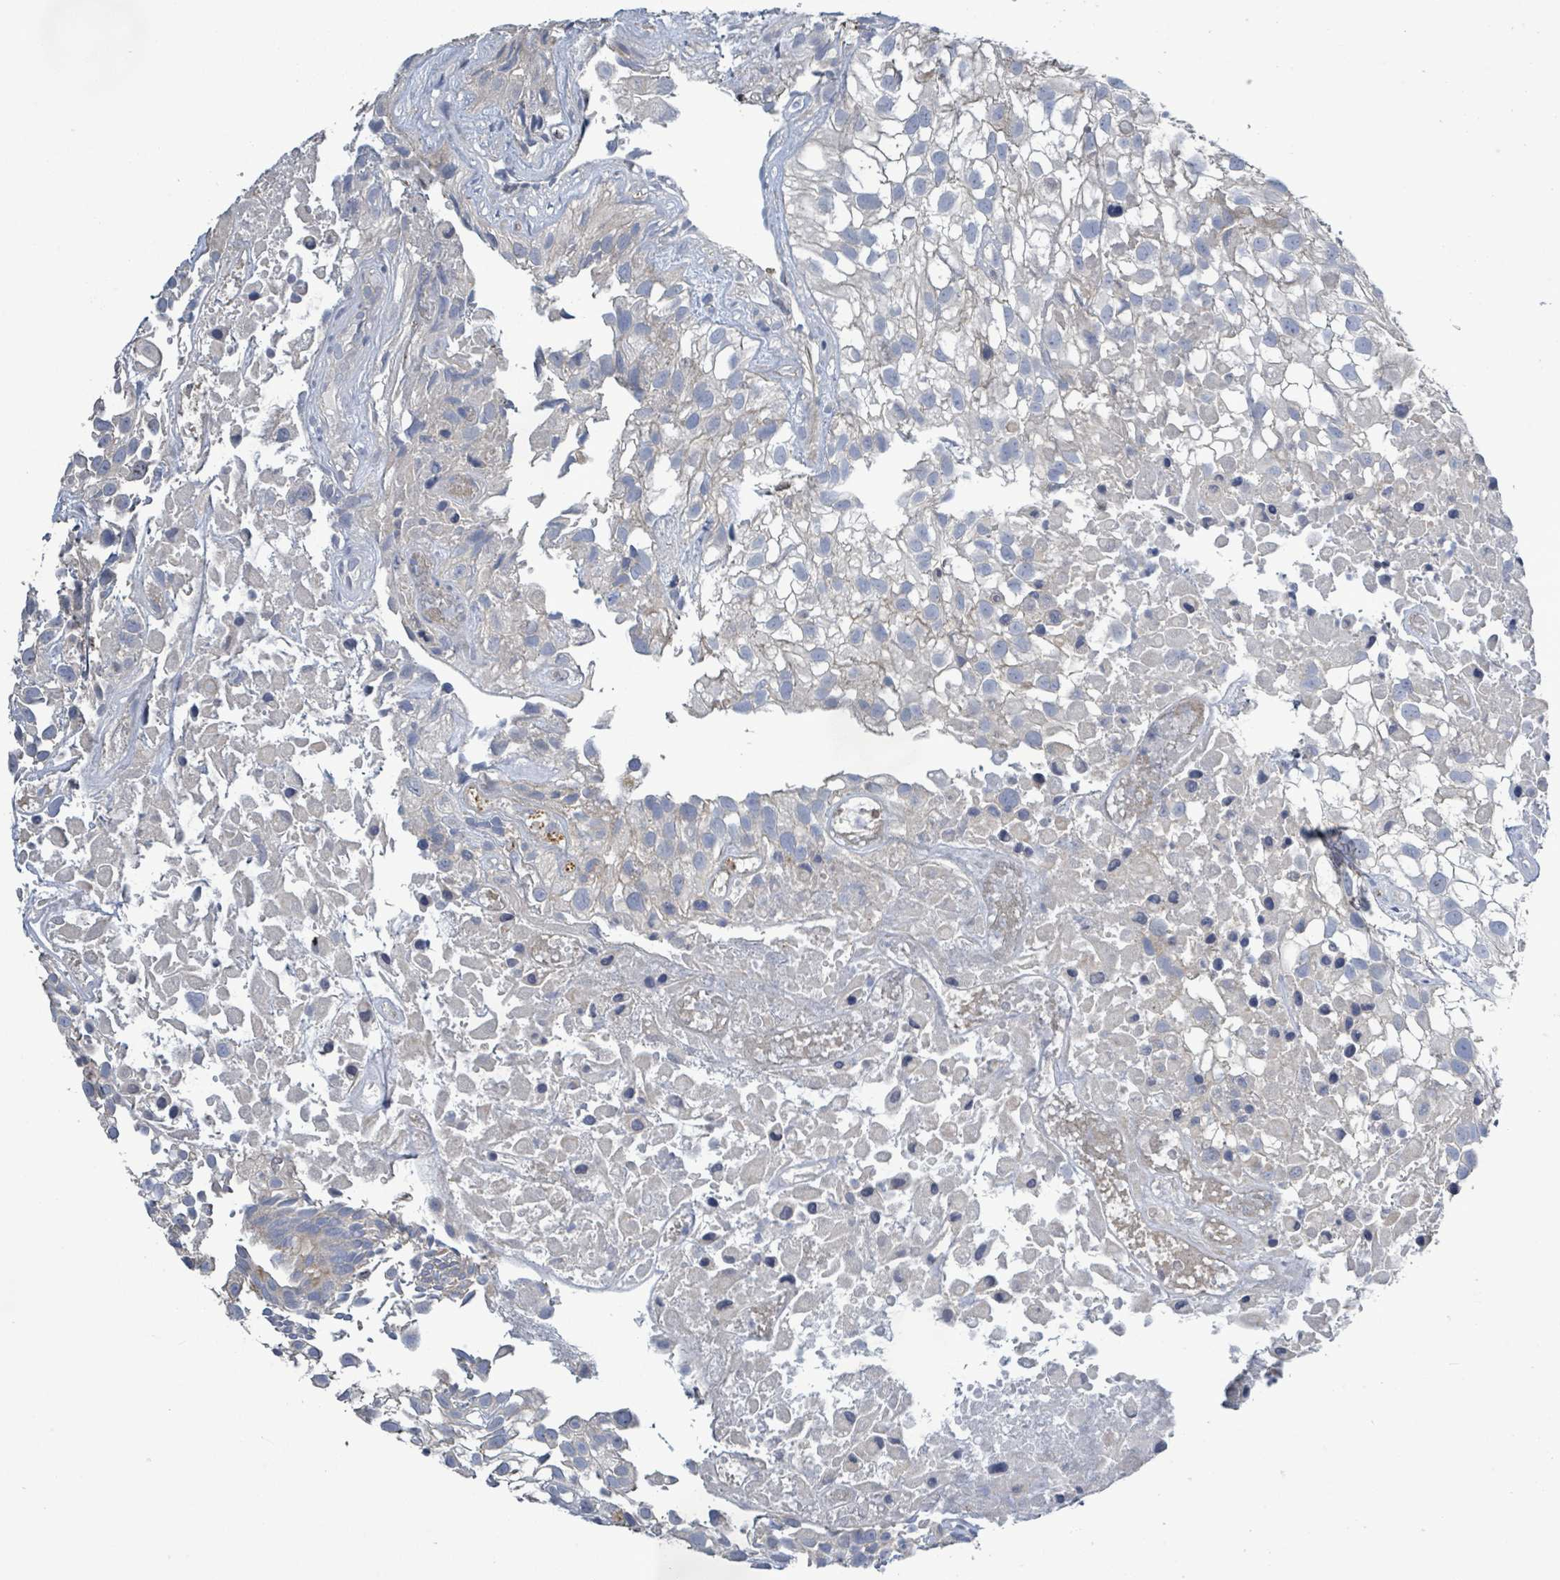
{"staining": {"intensity": "negative", "quantity": "none", "location": "none"}, "tissue": "urothelial cancer", "cell_type": "Tumor cells", "image_type": "cancer", "snomed": [{"axis": "morphology", "description": "Urothelial carcinoma, High grade"}, {"axis": "topography", "description": "Urinary bladder"}], "caption": "IHC histopathology image of urothelial carcinoma (high-grade) stained for a protein (brown), which exhibits no expression in tumor cells.", "gene": "KRAS", "patient": {"sex": "male", "age": 56}}